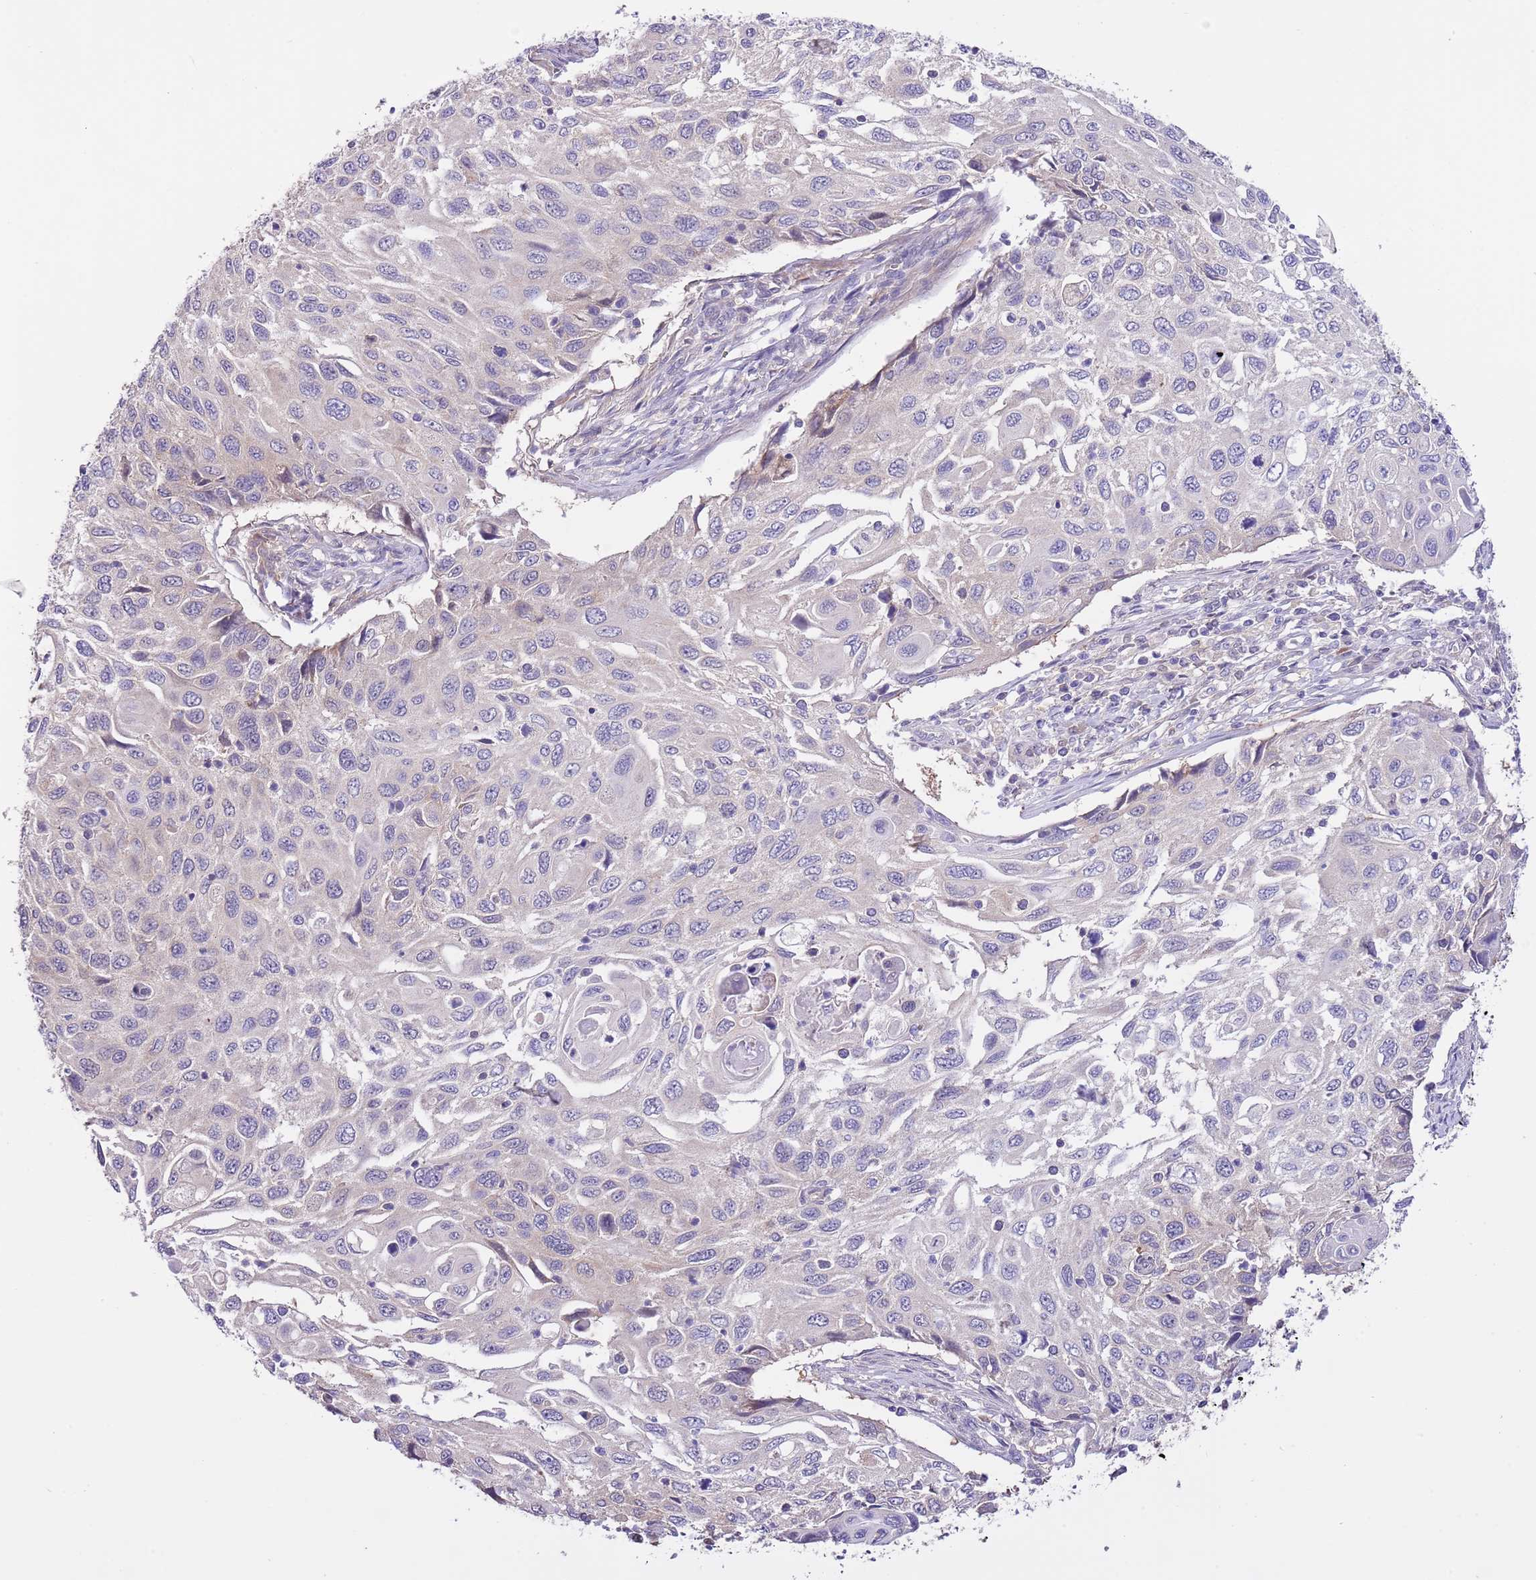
{"staining": {"intensity": "negative", "quantity": "none", "location": "none"}, "tissue": "cervical cancer", "cell_type": "Tumor cells", "image_type": "cancer", "snomed": [{"axis": "morphology", "description": "Squamous cell carcinoma, NOS"}, {"axis": "topography", "description": "Cervix"}], "caption": "Immunohistochemistry (IHC) image of neoplastic tissue: squamous cell carcinoma (cervical) stained with DAB displays no significant protein expression in tumor cells.", "gene": "PRR32", "patient": {"sex": "female", "age": 70}}